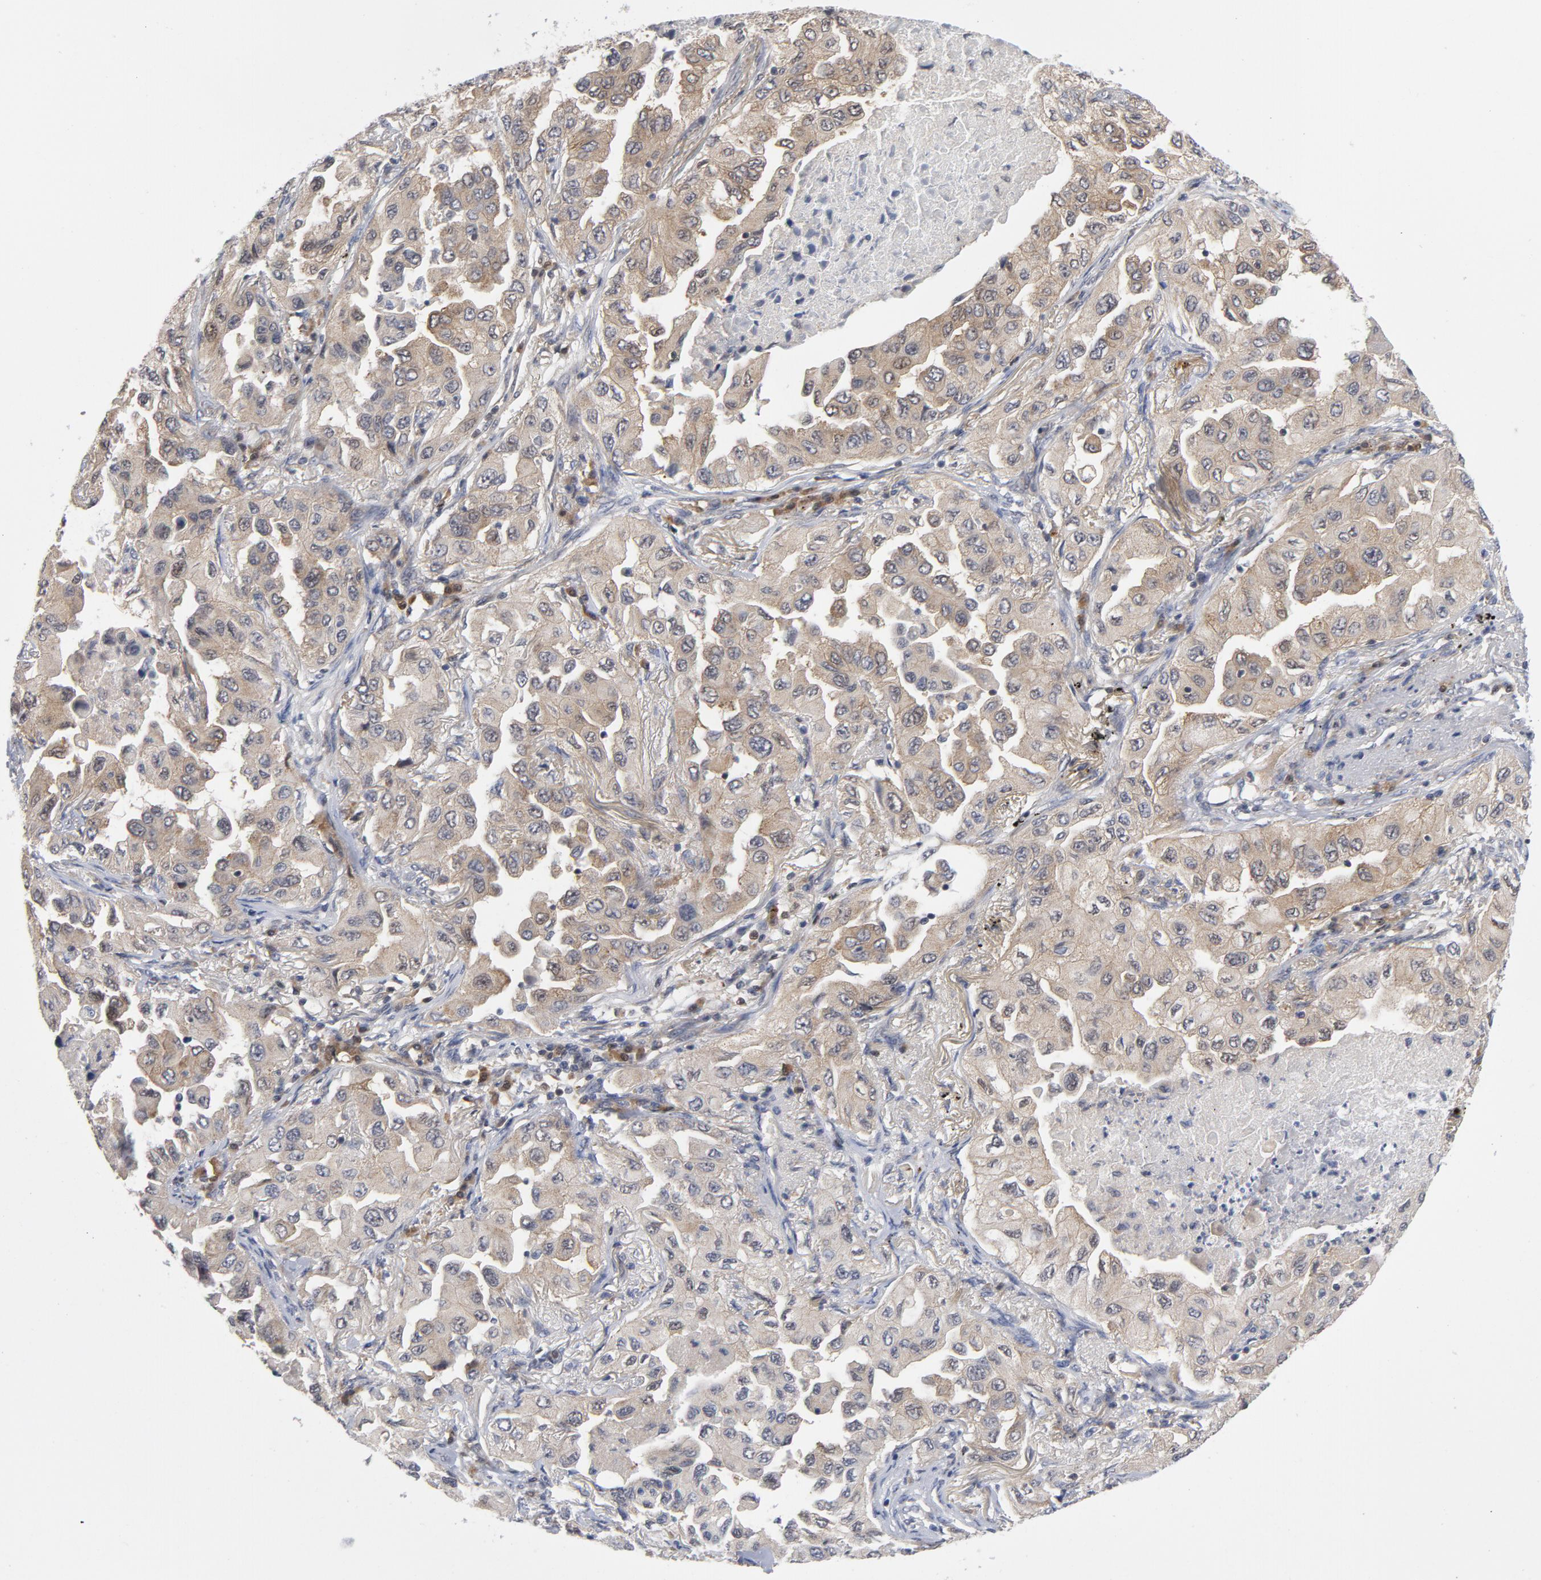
{"staining": {"intensity": "weak", "quantity": ">75%", "location": "cytoplasmic/membranous"}, "tissue": "lung cancer", "cell_type": "Tumor cells", "image_type": "cancer", "snomed": [{"axis": "morphology", "description": "Adenocarcinoma, NOS"}, {"axis": "topography", "description": "Lung"}], "caption": "IHC of human lung cancer (adenocarcinoma) reveals low levels of weak cytoplasmic/membranous expression in about >75% of tumor cells.", "gene": "TRADD", "patient": {"sex": "female", "age": 65}}